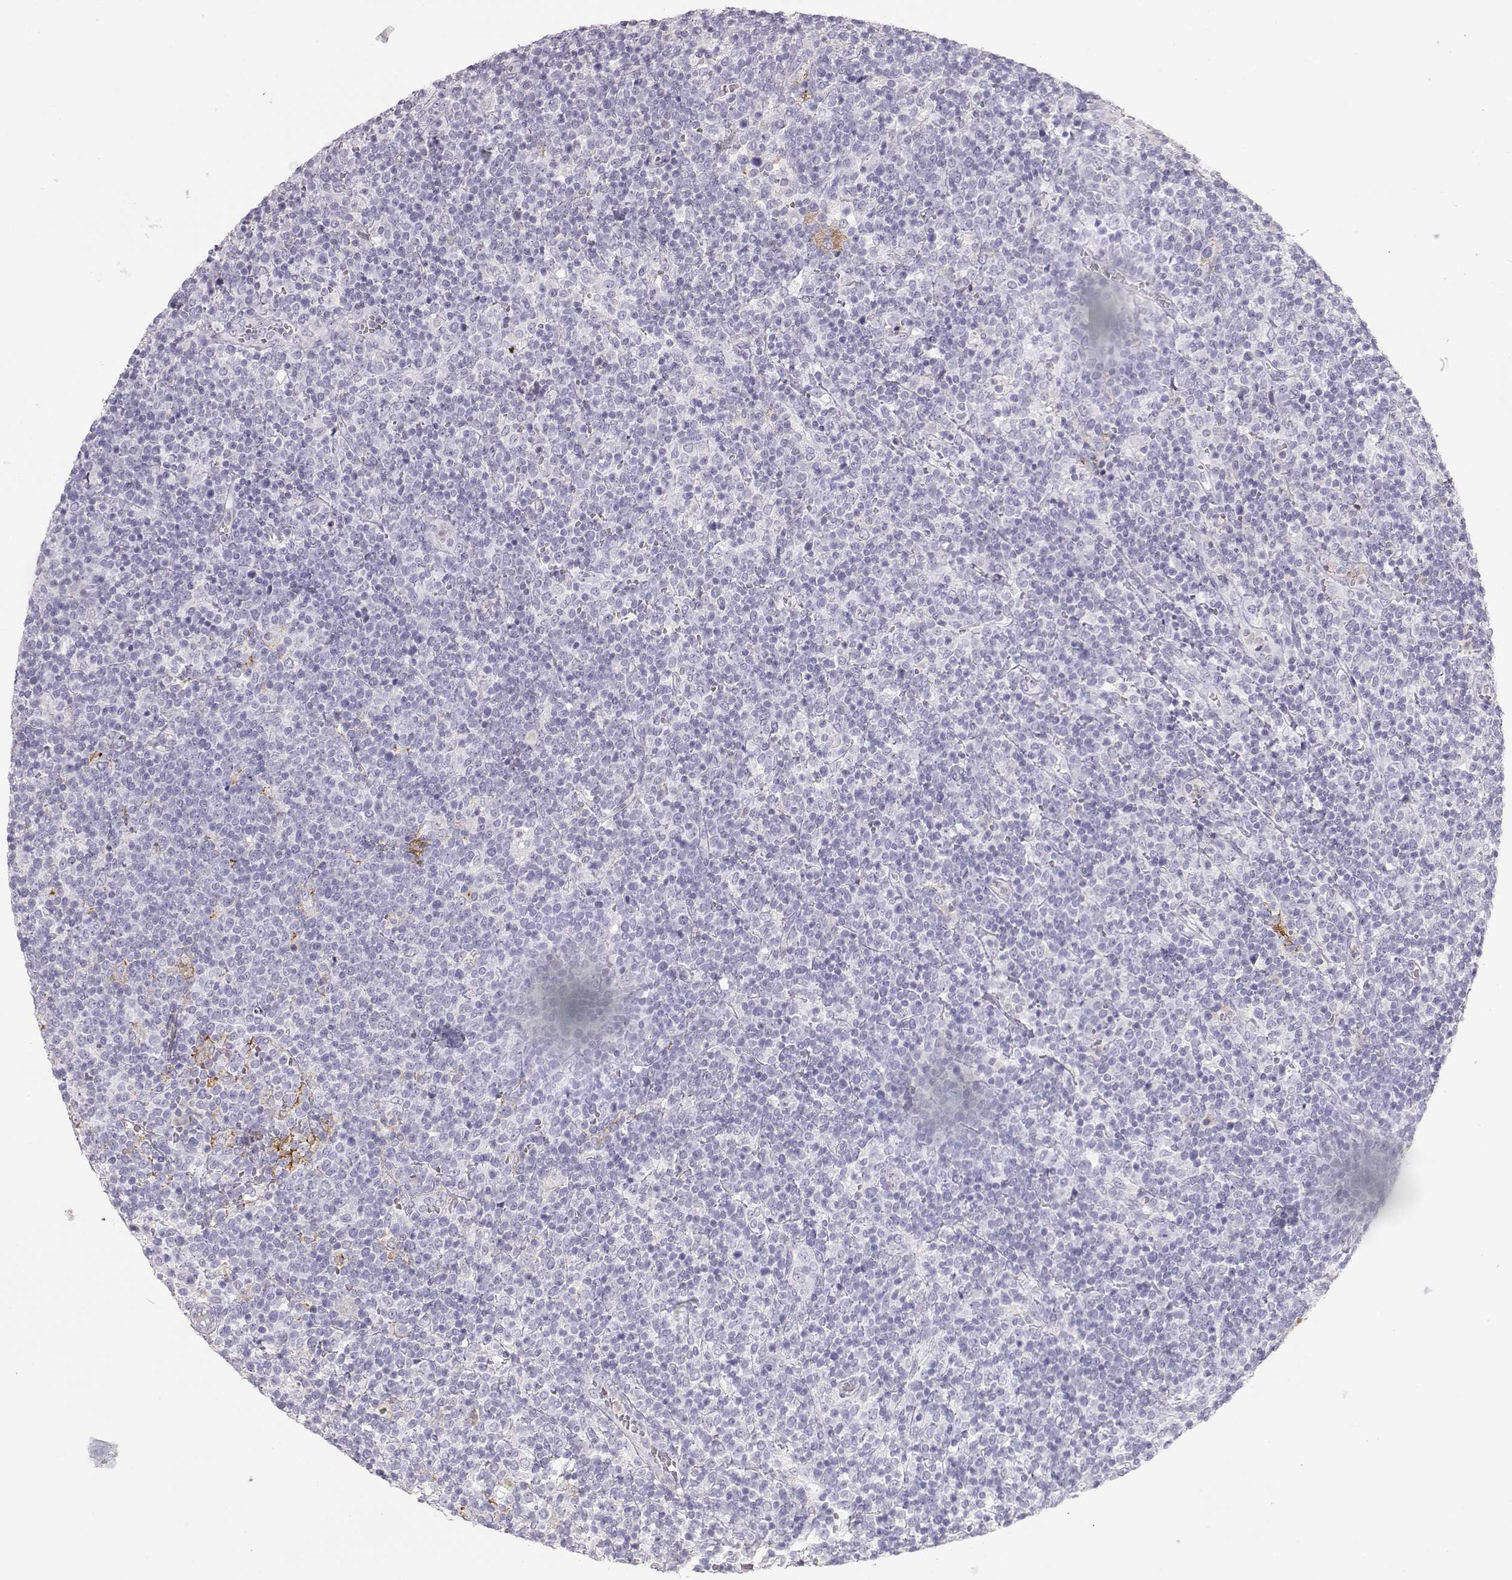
{"staining": {"intensity": "negative", "quantity": "none", "location": "none"}, "tissue": "lymphoma", "cell_type": "Tumor cells", "image_type": "cancer", "snomed": [{"axis": "morphology", "description": "Malignant lymphoma, non-Hodgkin's type, High grade"}, {"axis": "topography", "description": "Lymph node"}], "caption": "Photomicrograph shows no protein staining in tumor cells of lymphoma tissue. (Brightfield microscopy of DAB IHC at high magnification).", "gene": "MIP", "patient": {"sex": "male", "age": 61}}